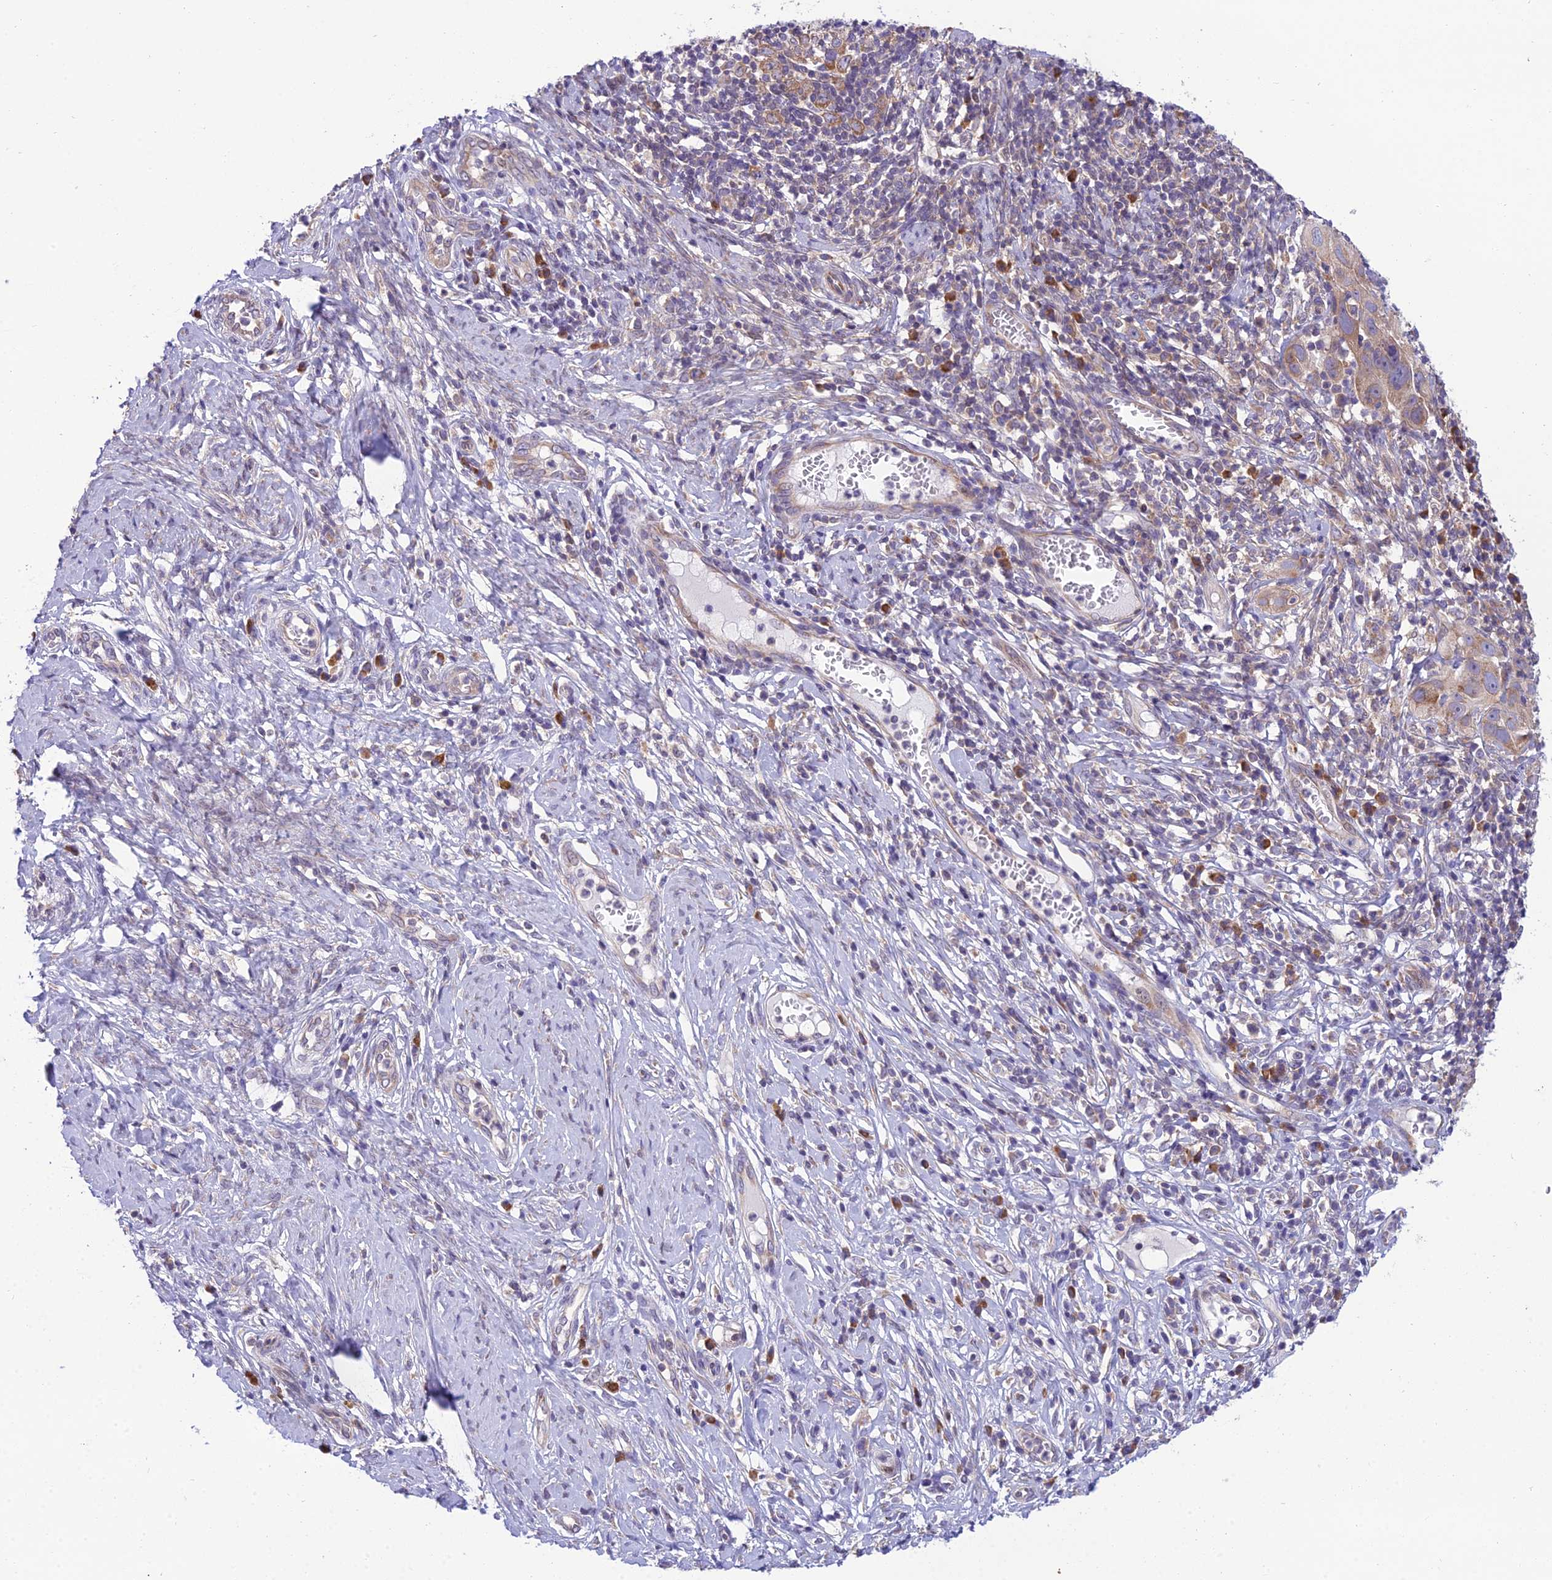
{"staining": {"intensity": "weak", "quantity": "25%-75%", "location": "cytoplasmic/membranous"}, "tissue": "cervical cancer", "cell_type": "Tumor cells", "image_type": "cancer", "snomed": [{"axis": "morphology", "description": "Squamous cell carcinoma, NOS"}, {"axis": "topography", "description": "Cervix"}], "caption": "Tumor cells show low levels of weak cytoplasmic/membranous staining in approximately 25%-75% of cells in human cervical squamous cell carcinoma.", "gene": "CLCN7", "patient": {"sex": "female", "age": 31}}